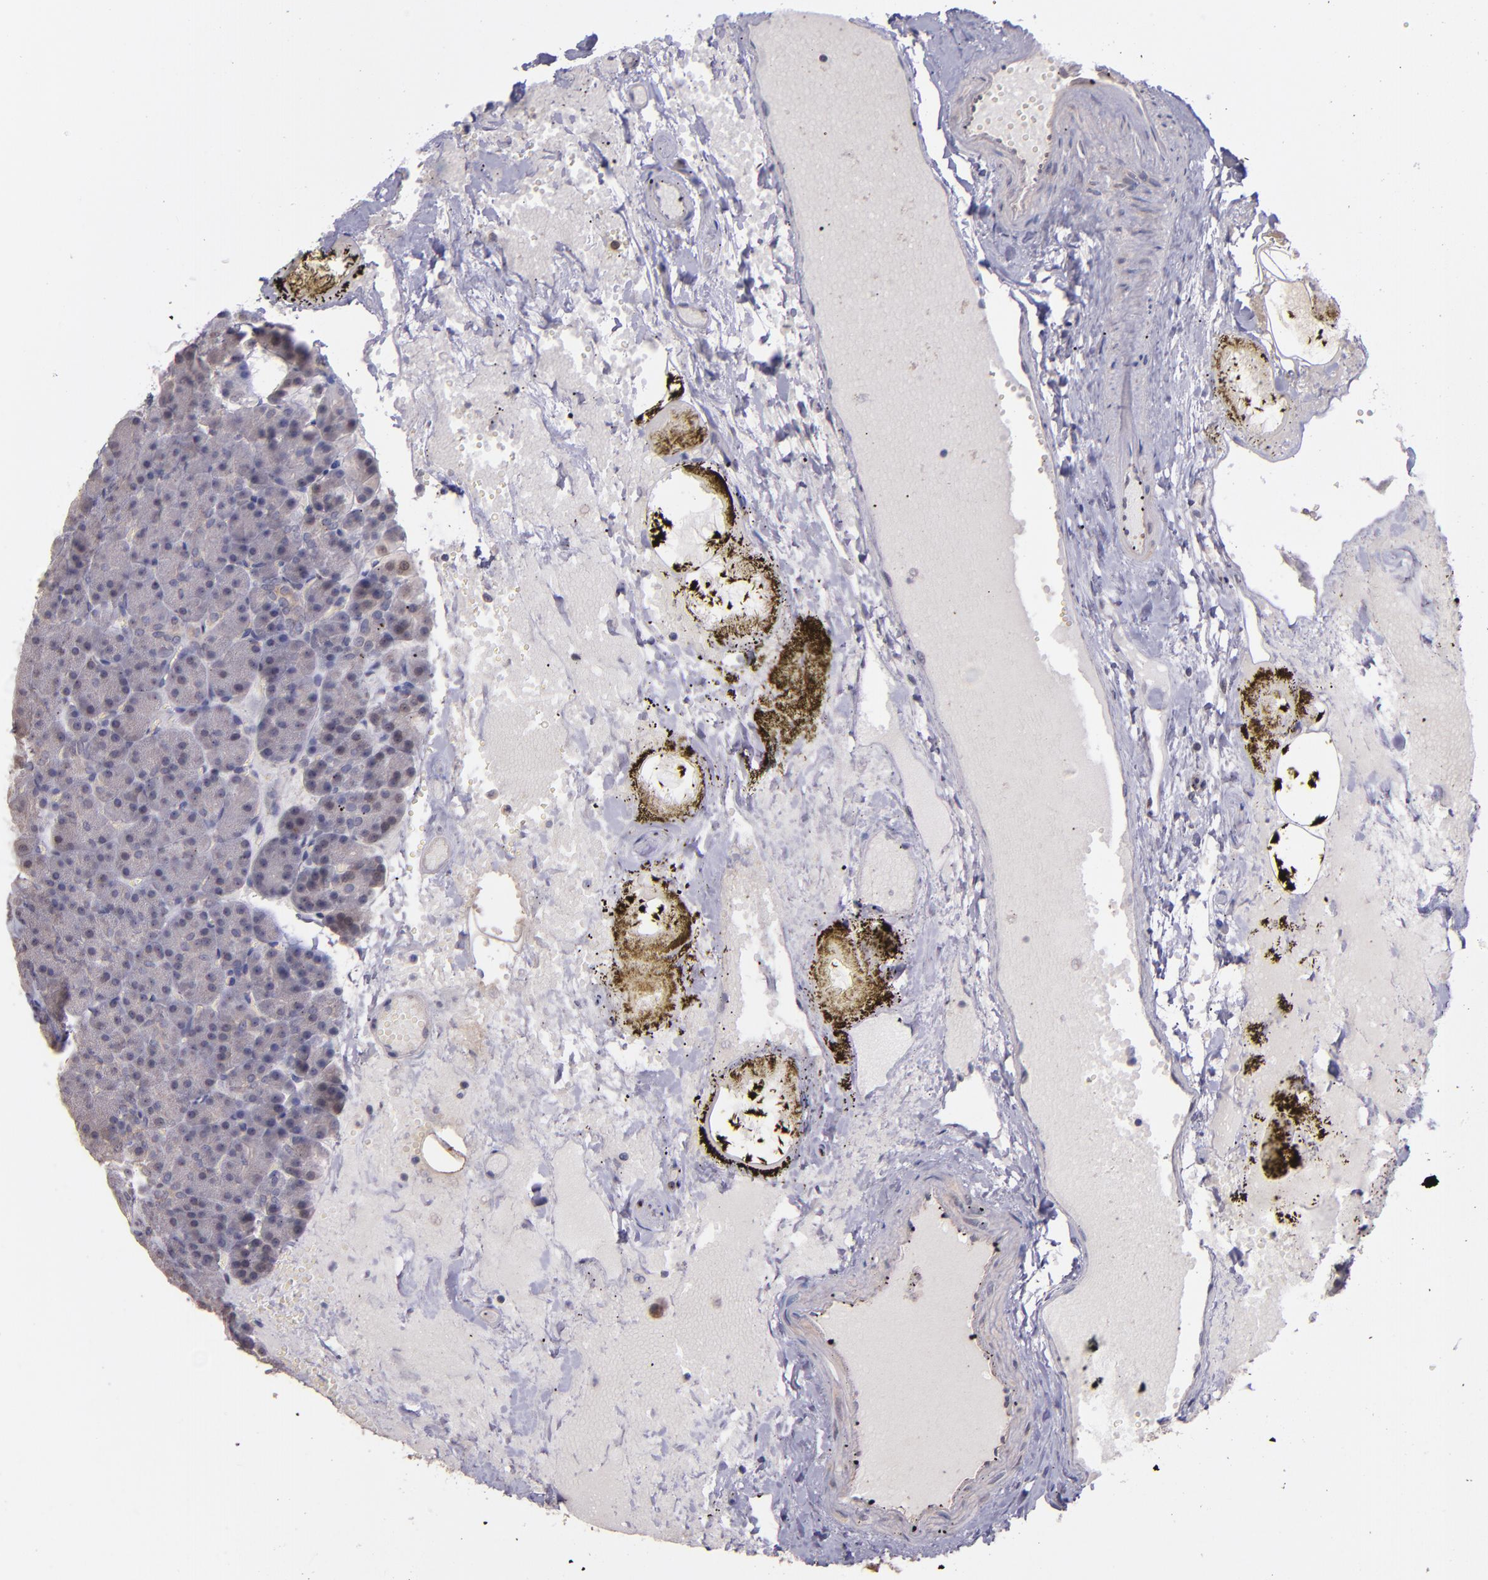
{"staining": {"intensity": "weak", "quantity": "<25%", "location": "cytoplasmic/membranous"}, "tissue": "pancreas", "cell_type": "Exocrine glandular cells", "image_type": "normal", "snomed": [{"axis": "morphology", "description": "Normal tissue, NOS"}, {"axis": "topography", "description": "Pancreas"}], "caption": "A histopathology image of pancreas stained for a protein shows no brown staining in exocrine glandular cells.", "gene": "NUP62CL", "patient": {"sex": "female", "age": 35}}